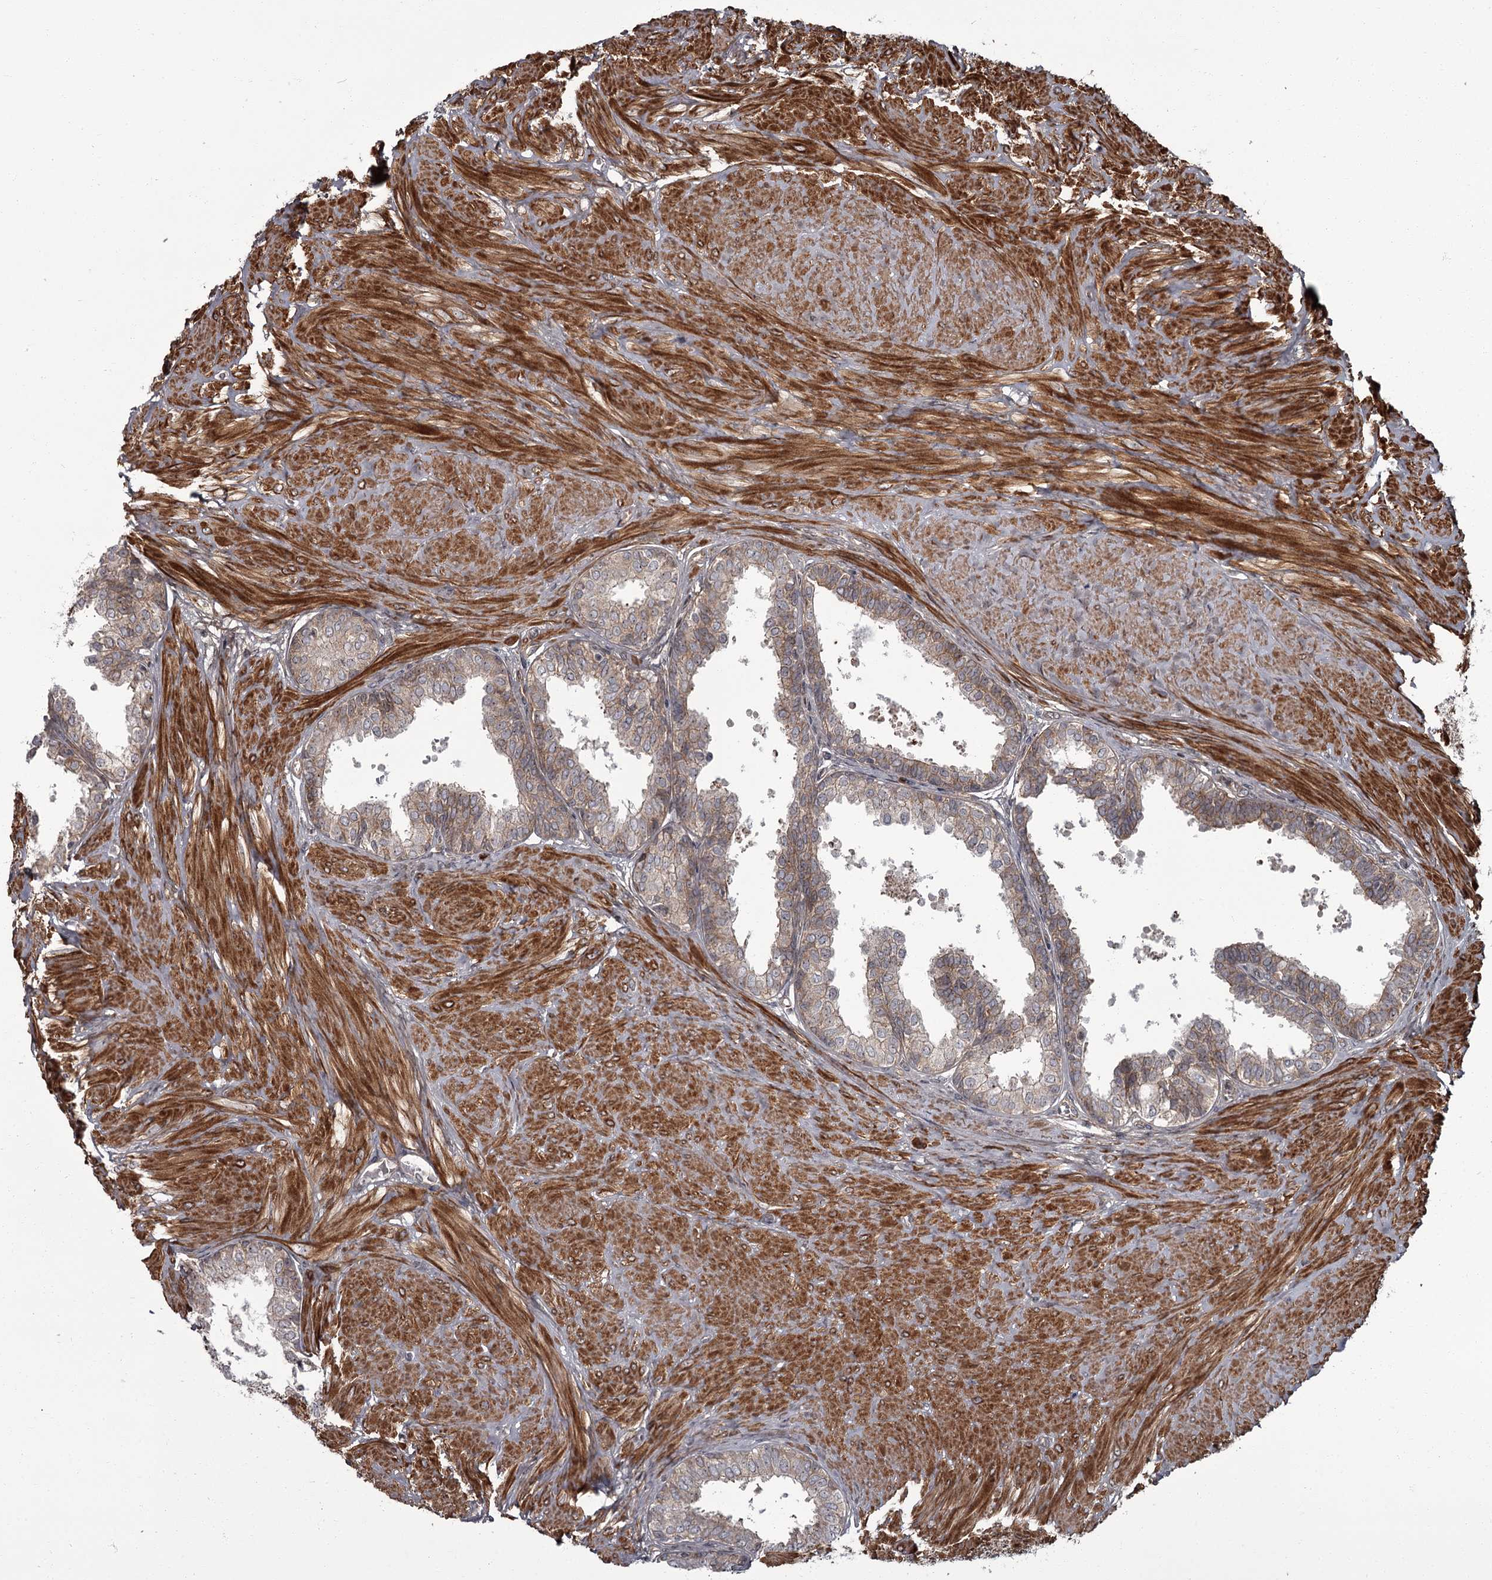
{"staining": {"intensity": "moderate", "quantity": "25%-75%", "location": "cytoplasmic/membranous"}, "tissue": "prostate", "cell_type": "Glandular cells", "image_type": "normal", "snomed": [{"axis": "morphology", "description": "Normal tissue, NOS"}, {"axis": "topography", "description": "Prostate"}], "caption": "Protein positivity by immunohistochemistry (IHC) demonstrates moderate cytoplasmic/membranous expression in approximately 25%-75% of glandular cells in unremarkable prostate.", "gene": "THAP9", "patient": {"sex": "male", "age": 48}}